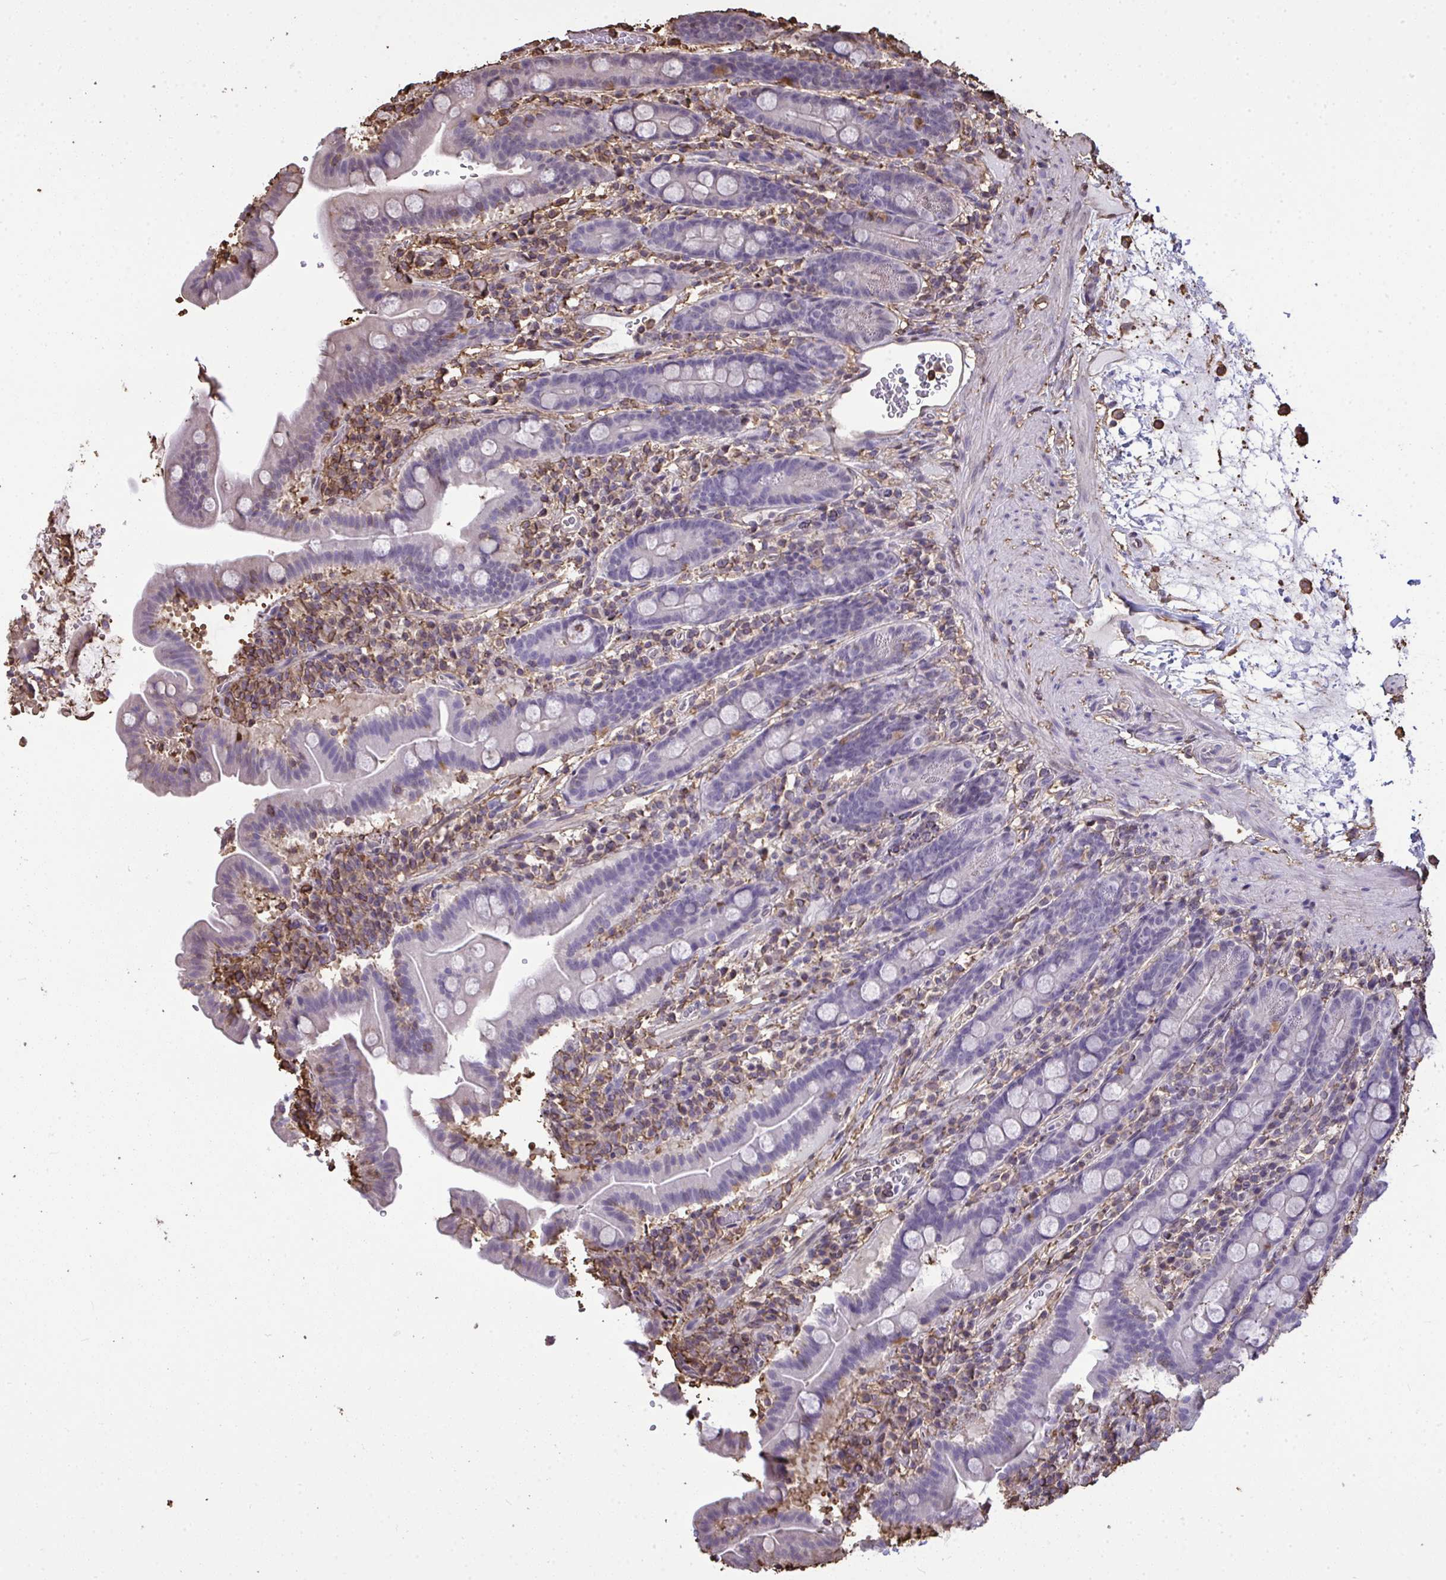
{"staining": {"intensity": "negative", "quantity": "none", "location": "none"}, "tissue": "small intestine", "cell_type": "Glandular cells", "image_type": "normal", "snomed": [{"axis": "morphology", "description": "Normal tissue, NOS"}, {"axis": "topography", "description": "Small intestine"}], "caption": "High magnification brightfield microscopy of unremarkable small intestine stained with DAB (brown) and counterstained with hematoxylin (blue): glandular cells show no significant staining. The staining is performed using DAB (3,3'-diaminobenzidine) brown chromogen with nuclei counter-stained in using hematoxylin.", "gene": "ANXA5", "patient": {"sex": "male", "age": 26}}